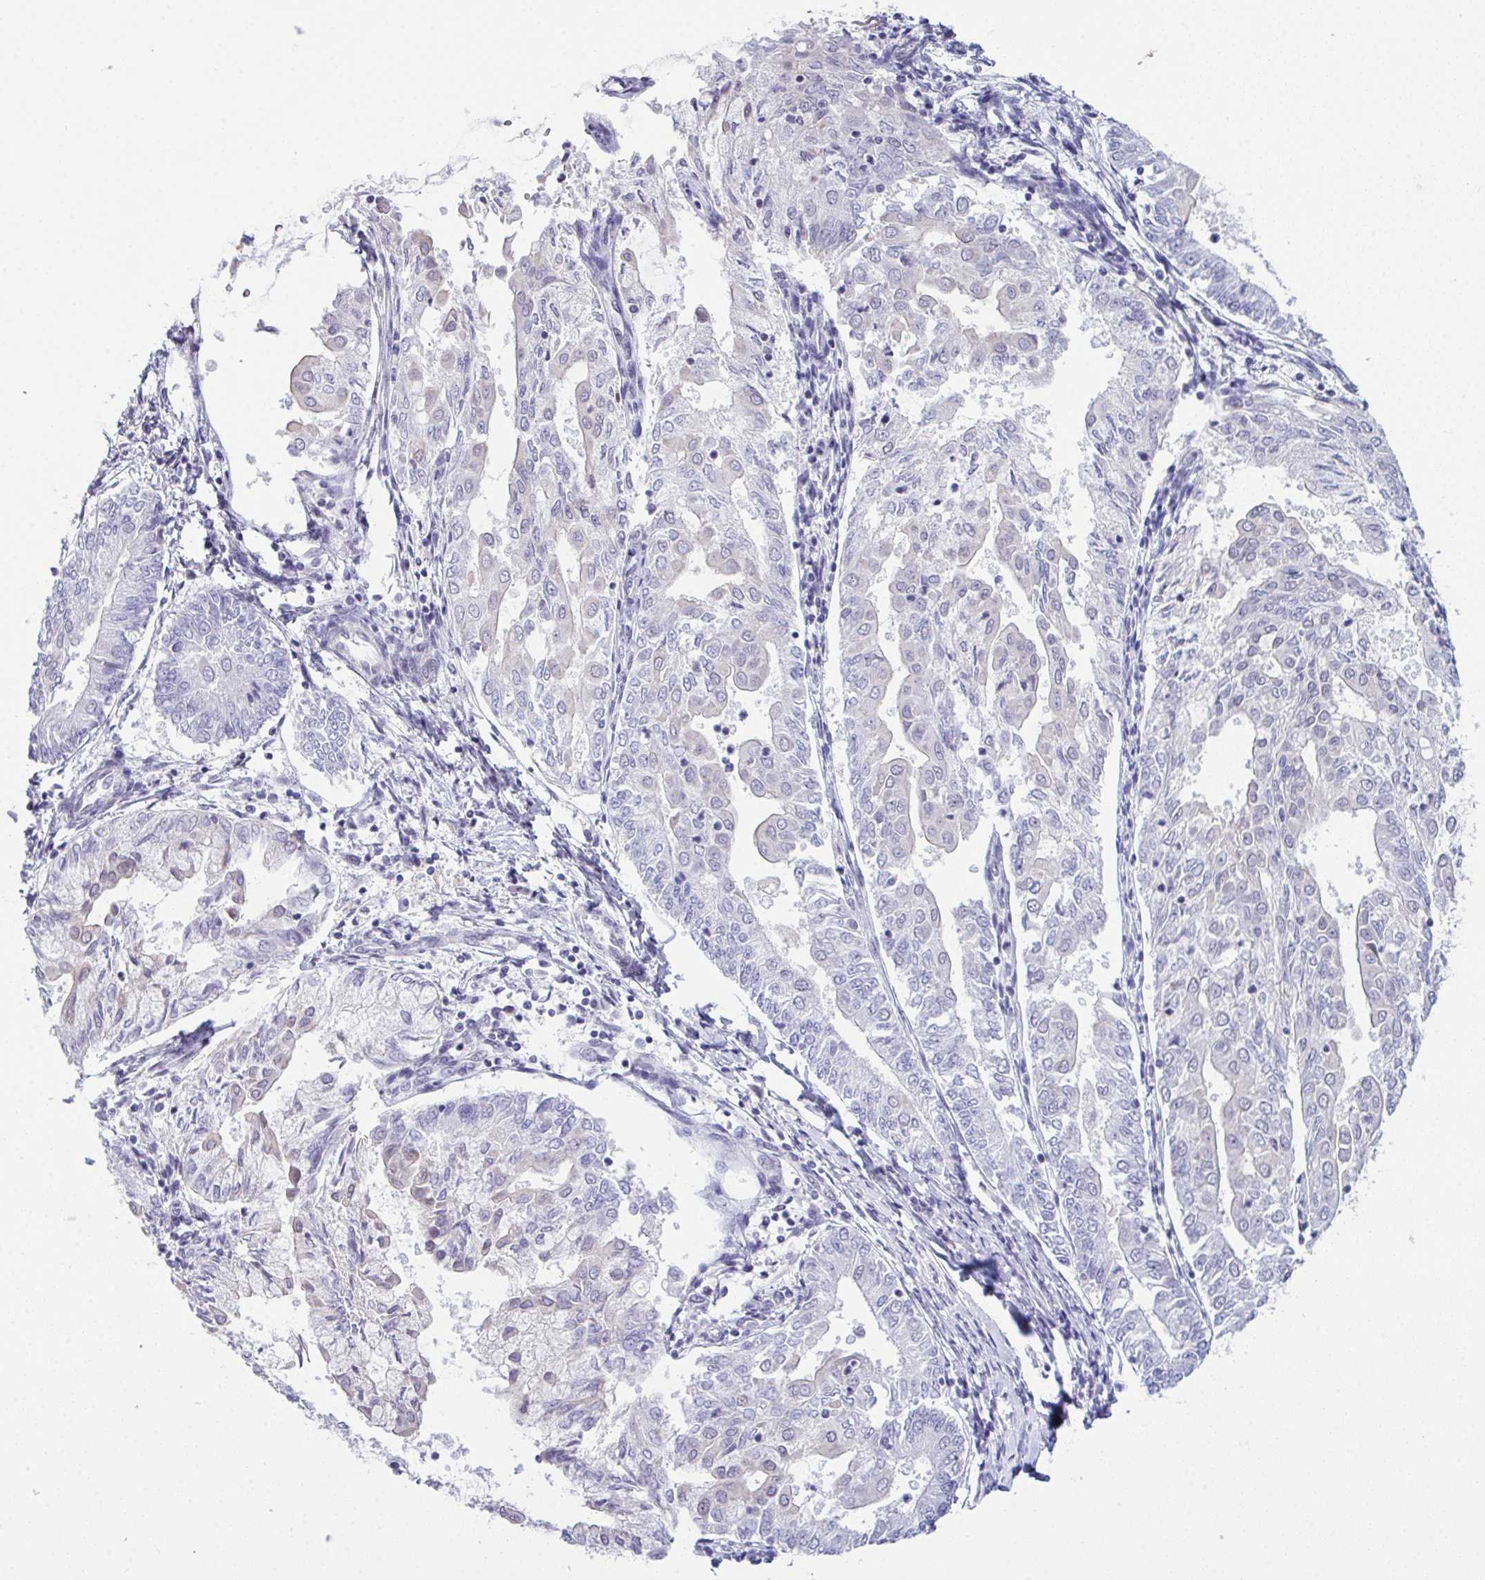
{"staining": {"intensity": "negative", "quantity": "none", "location": "none"}, "tissue": "endometrial cancer", "cell_type": "Tumor cells", "image_type": "cancer", "snomed": [{"axis": "morphology", "description": "Adenocarcinoma, NOS"}, {"axis": "topography", "description": "Endometrium"}], "caption": "A histopathology image of adenocarcinoma (endometrial) stained for a protein demonstrates no brown staining in tumor cells.", "gene": "ATP6V0D2", "patient": {"sex": "female", "age": 68}}